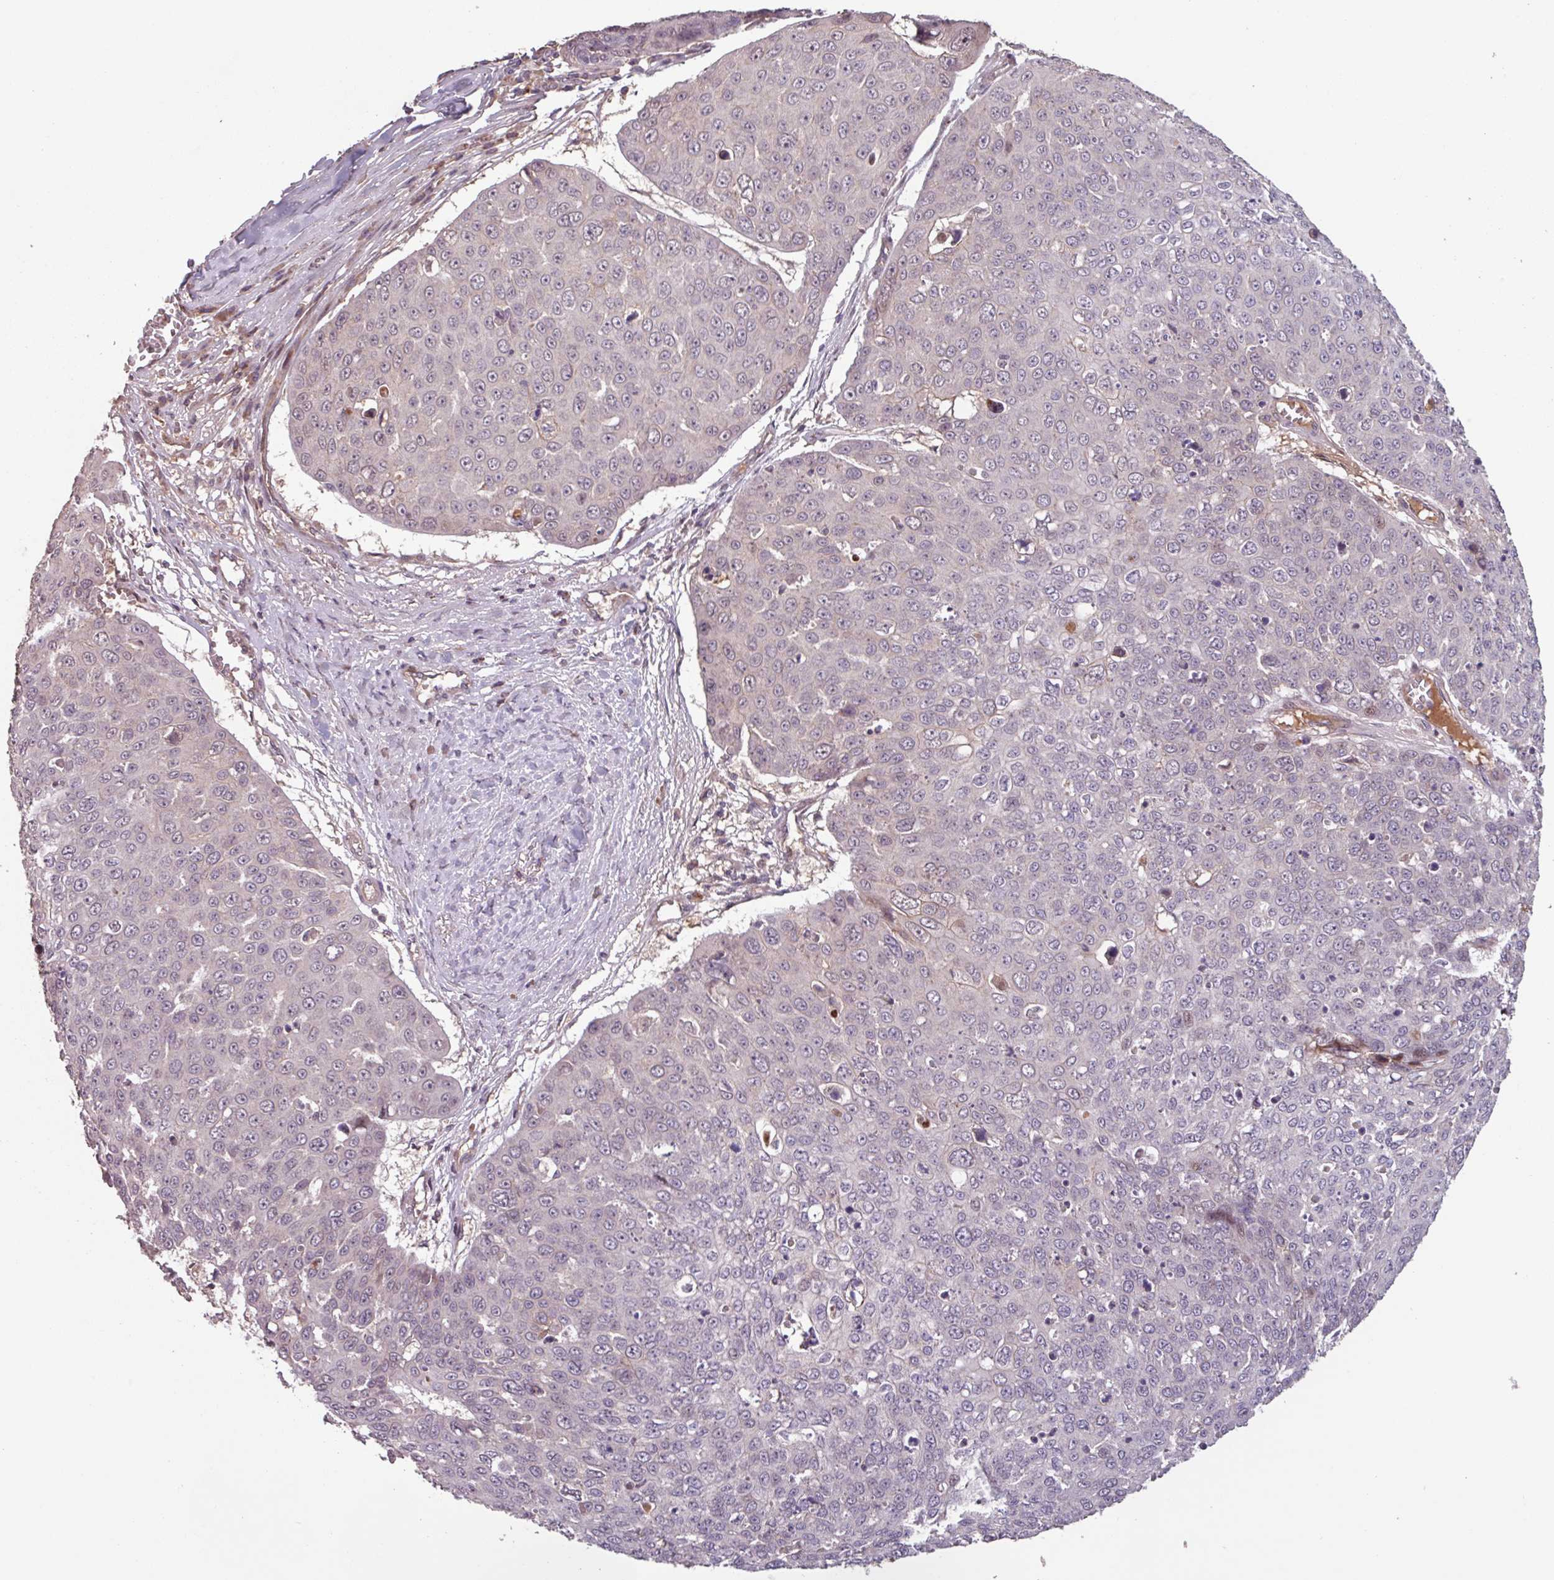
{"staining": {"intensity": "moderate", "quantity": "<25%", "location": "nuclear"}, "tissue": "skin cancer", "cell_type": "Tumor cells", "image_type": "cancer", "snomed": [{"axis": "morphology", "description": "Squamous cell carcinoma, NOS"}, {"axis": "topography", "description": "Skin"}], "caption": "High-power microscopy captured an IHC photomicrograph of skin squamous cell carcinoma, revealing moderate nuclear expression in about <25% of tumor cells.", "gene": "TMEM88", "patient": {"sex": "male", "age": 71}}